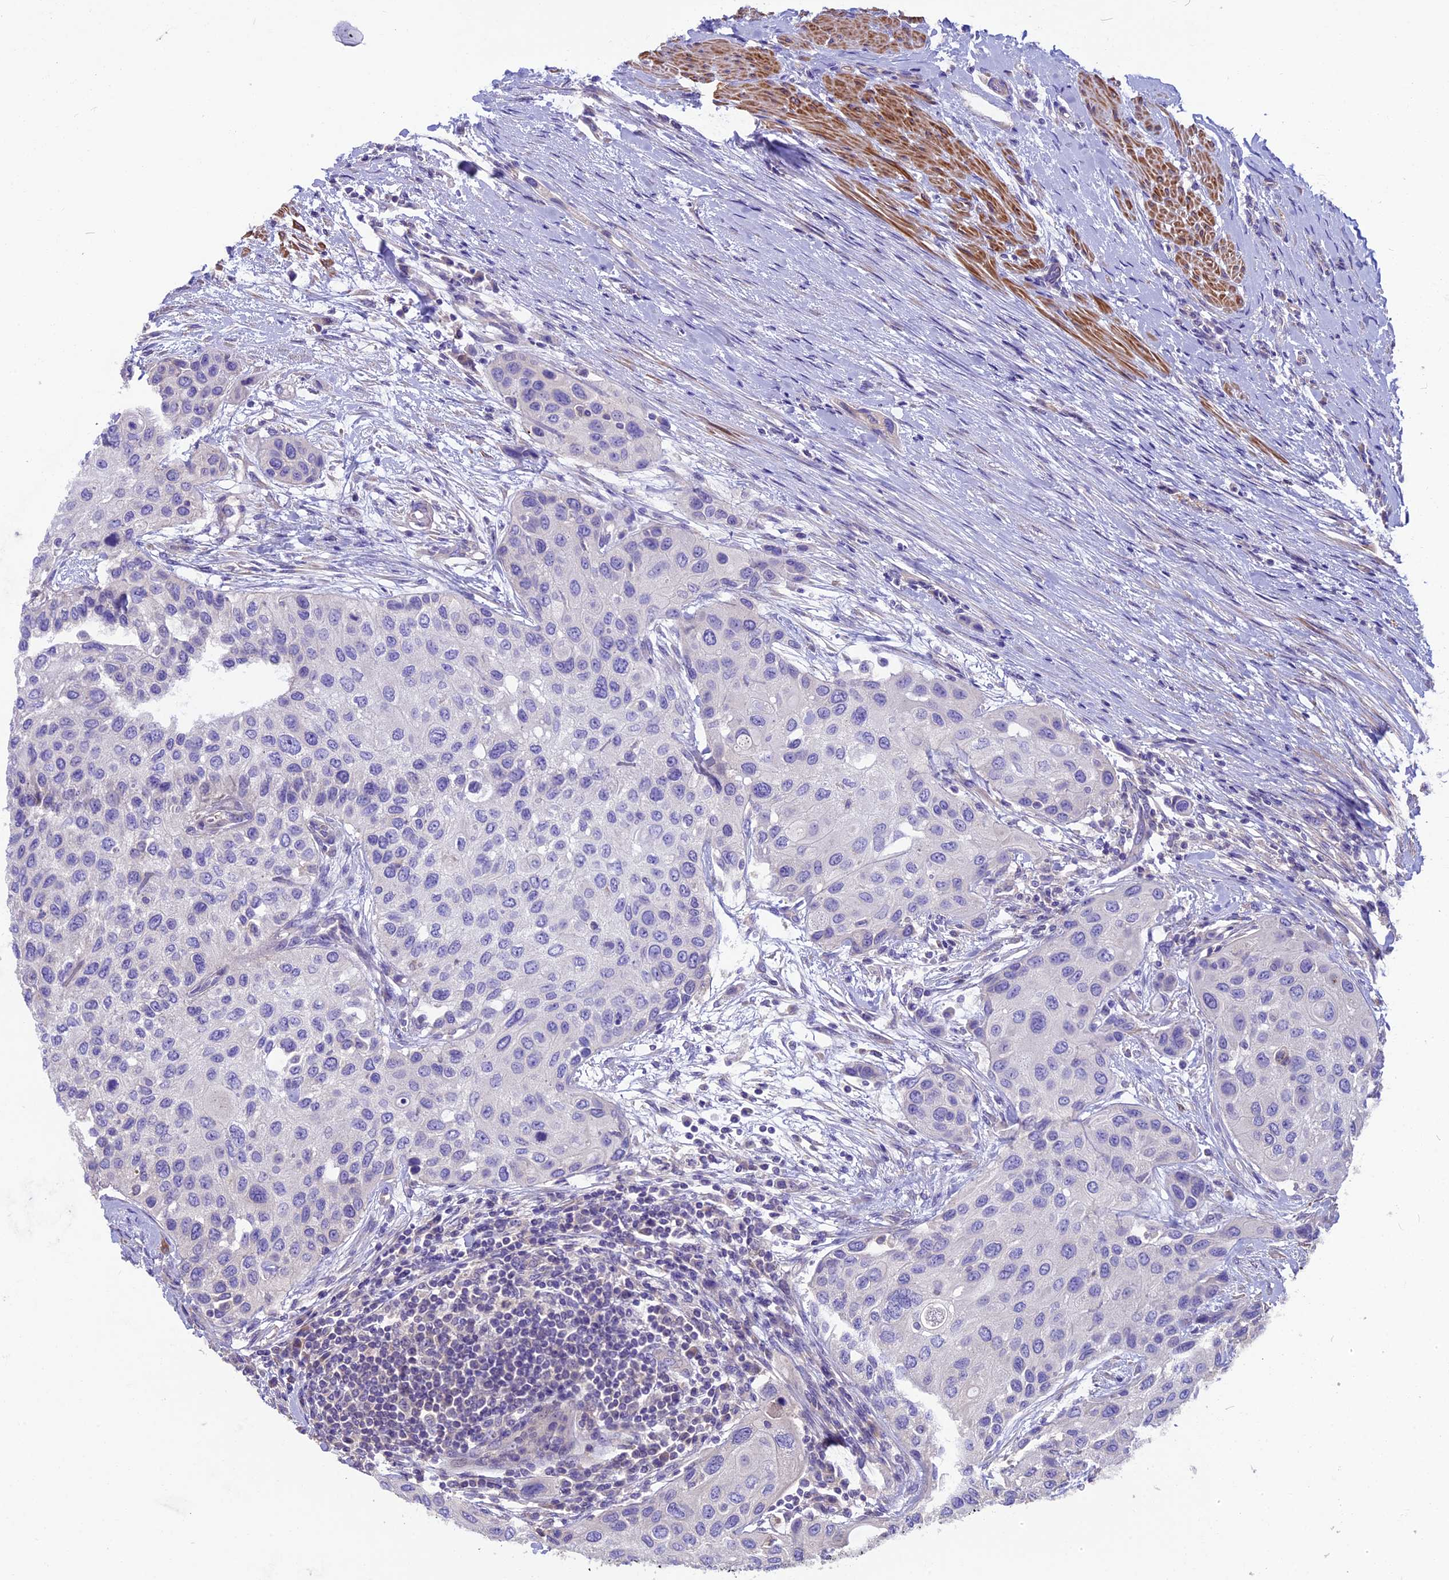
{"staining": {"intensity": "negative", "quantity": "none", "location": "none"}, "tissue": "urothelial cancer", "cell_type": "Tumor cells", "image_type": "cancer", "snomed": [{"axis": "morphology", "description": "Normal tissue, NOS"}, {"axis": "morphology", "description": "Urothelial carcinoma, High grade"}, {"axis": "topography", "description": "Vascular tissue"}, {"axis": "topography", "description": "Urinary bladder"}], "caption": "This is a image of IHC staining of high-grade urothelial carcinoma, which shows no positivity in tumor cells.", "gene": "ANO3", "patient": {"sex": "female", "age": 56}}